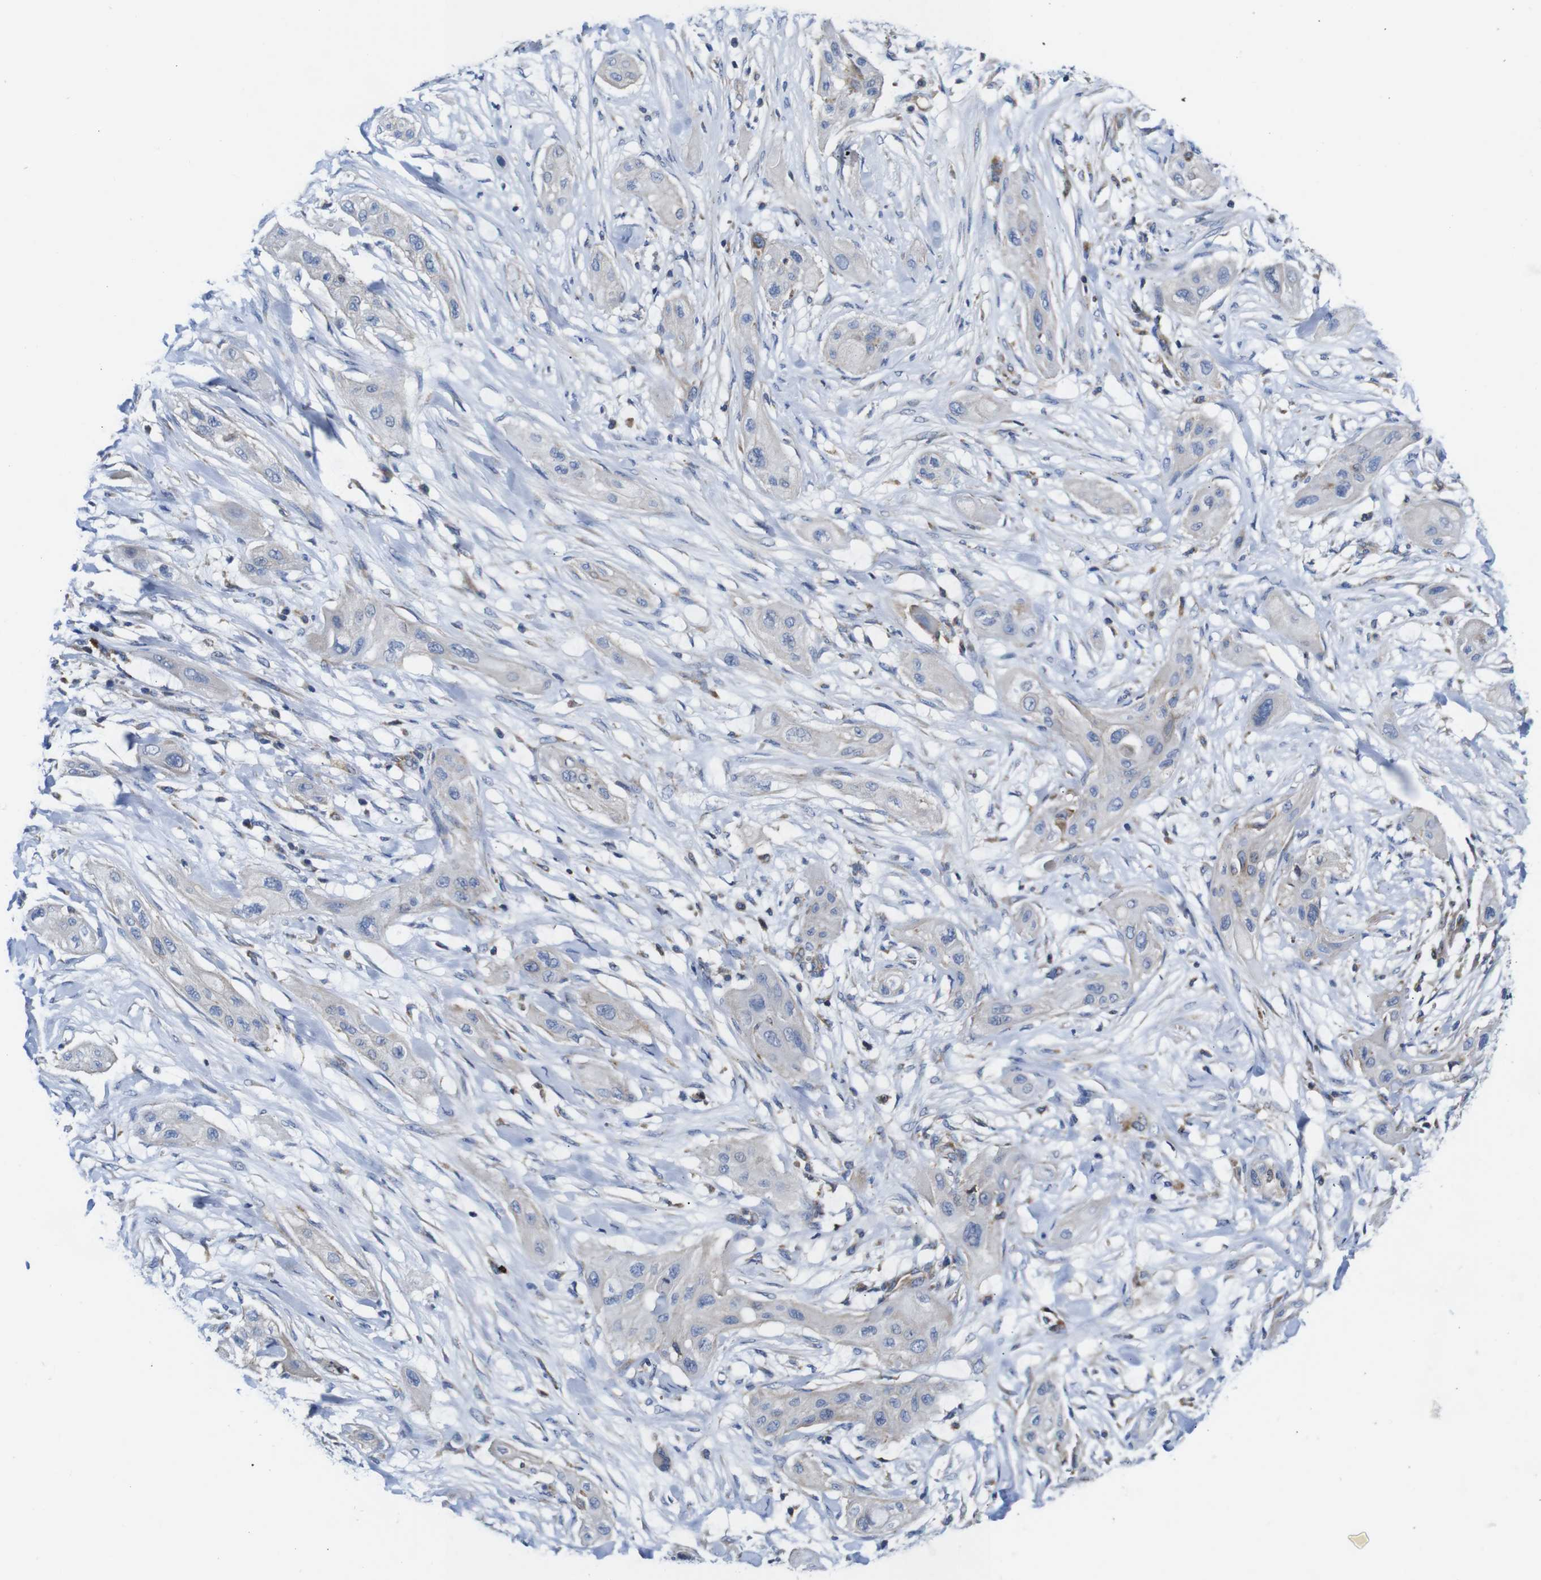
{"staining": {"intensity": "weak", "quantity": ">75%", "location": "cytoplasmic/membranous"}, "tissue": "lung cancer", "cell_type": "Tumor cells", "image_type": "cancer", "snomed": [{"axis": "morphology", "description": "Squamous cell carcinoma, NOS"}, {"axis": "topography", "description": "Lung"}], "caption": "Lung squamous cell carcinoma tissue exhibits weak cytoplasmic/membranous expression in approximately >75% of tumor cells", "gene": "PDCD1LG2", "patient": {"sex": "female", "age": 47}}